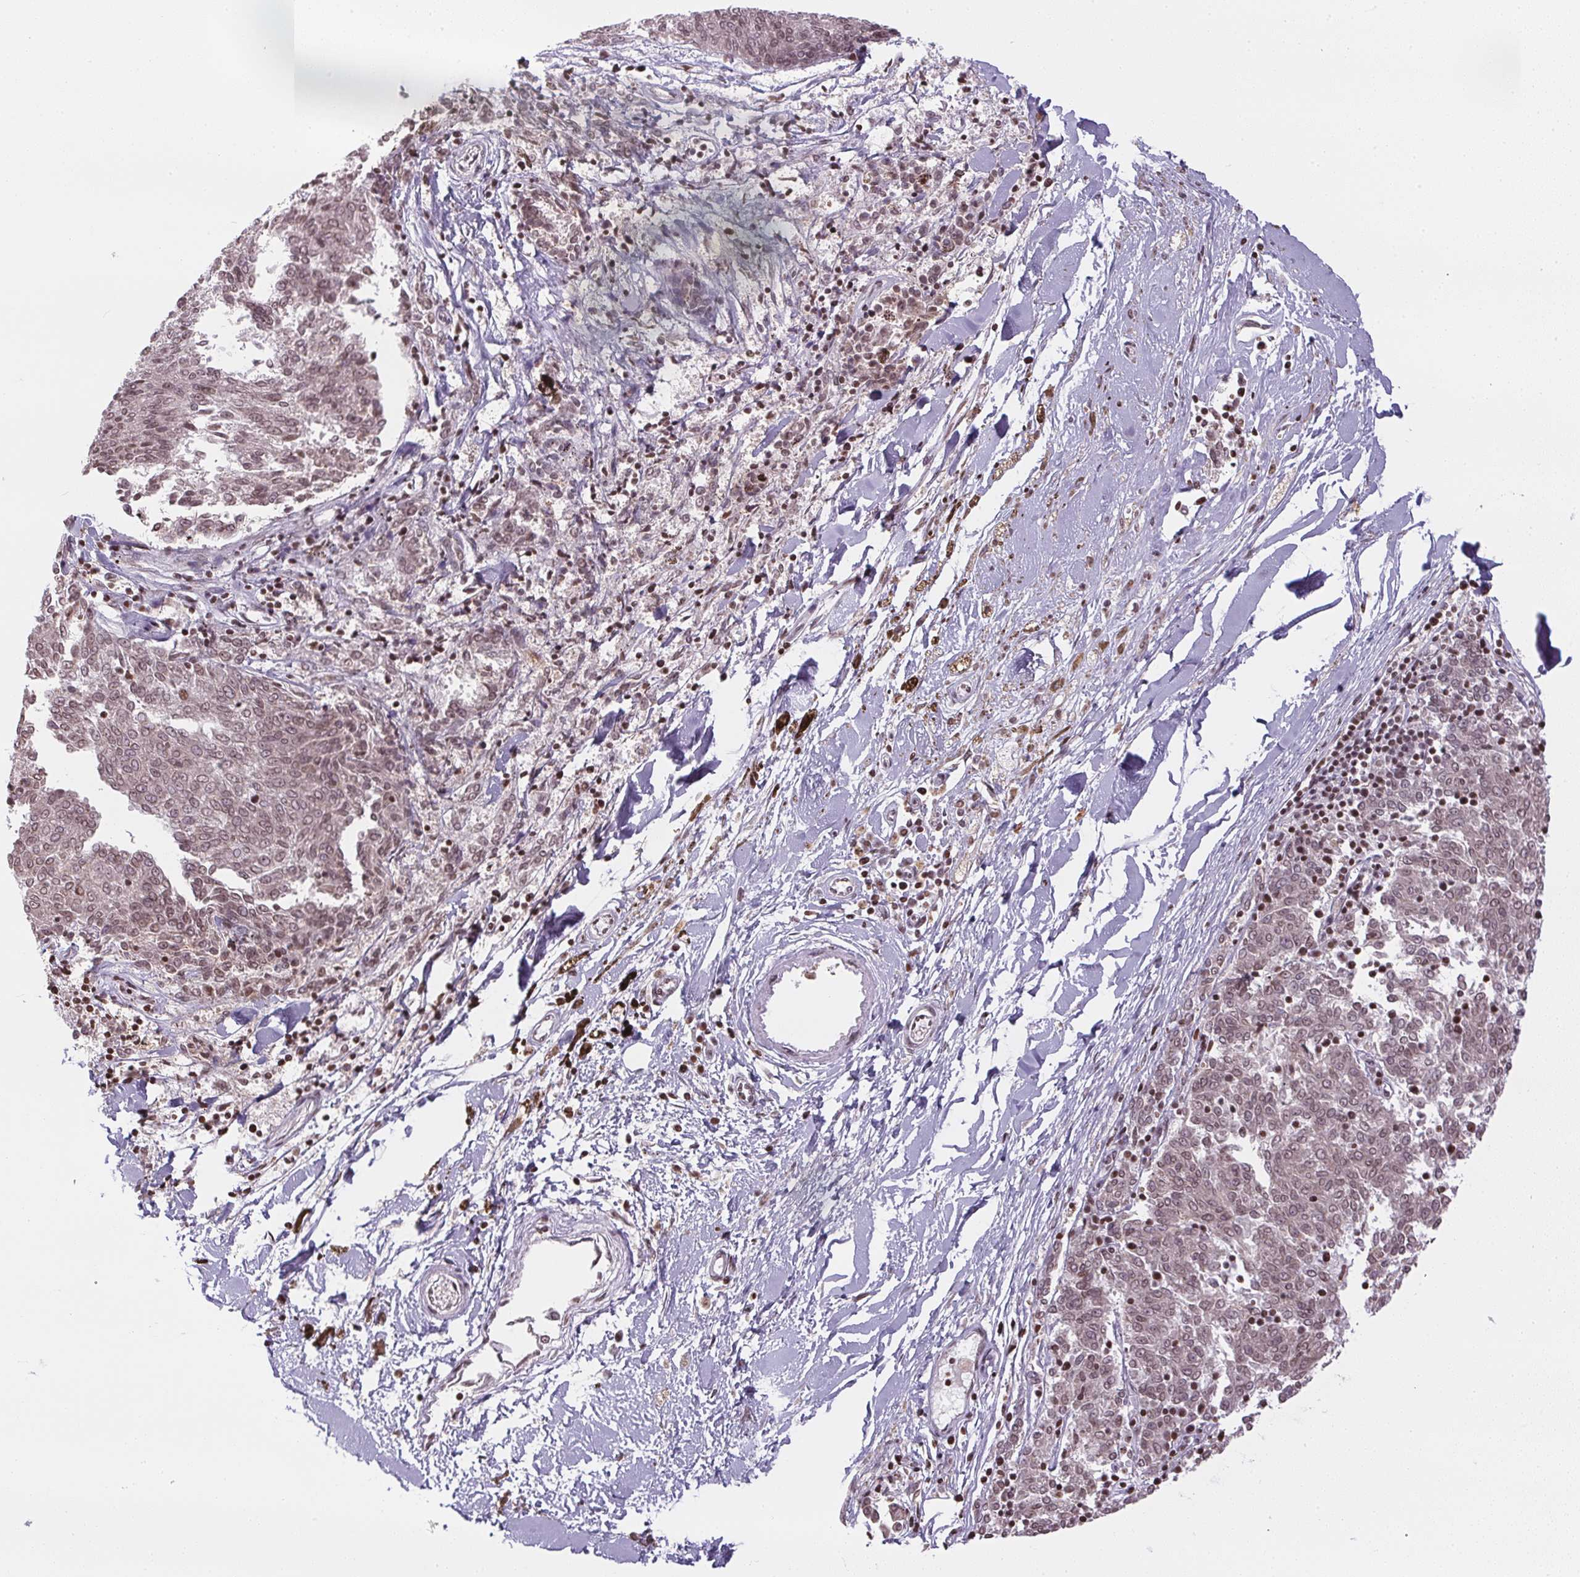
{"staining": {"intensity": "weak", "quantity": ">75%", "location": "nuclear"}, "tissue": "melanoma", "cell_type": "Tumor cells", "image_type": "cancer", "snomed": [{"axis": "morphology", "description": "Malignant melanoma, NOS"}, {"axis": "topography", "description": "Skin"}], "caption": "Malignant melanoma stained with immunohistochemistry displays weak nuclear expression in approximately >75% of tumor cells.", "gene": "RNF181", "patient": {"sex": "female", "age": 72}}